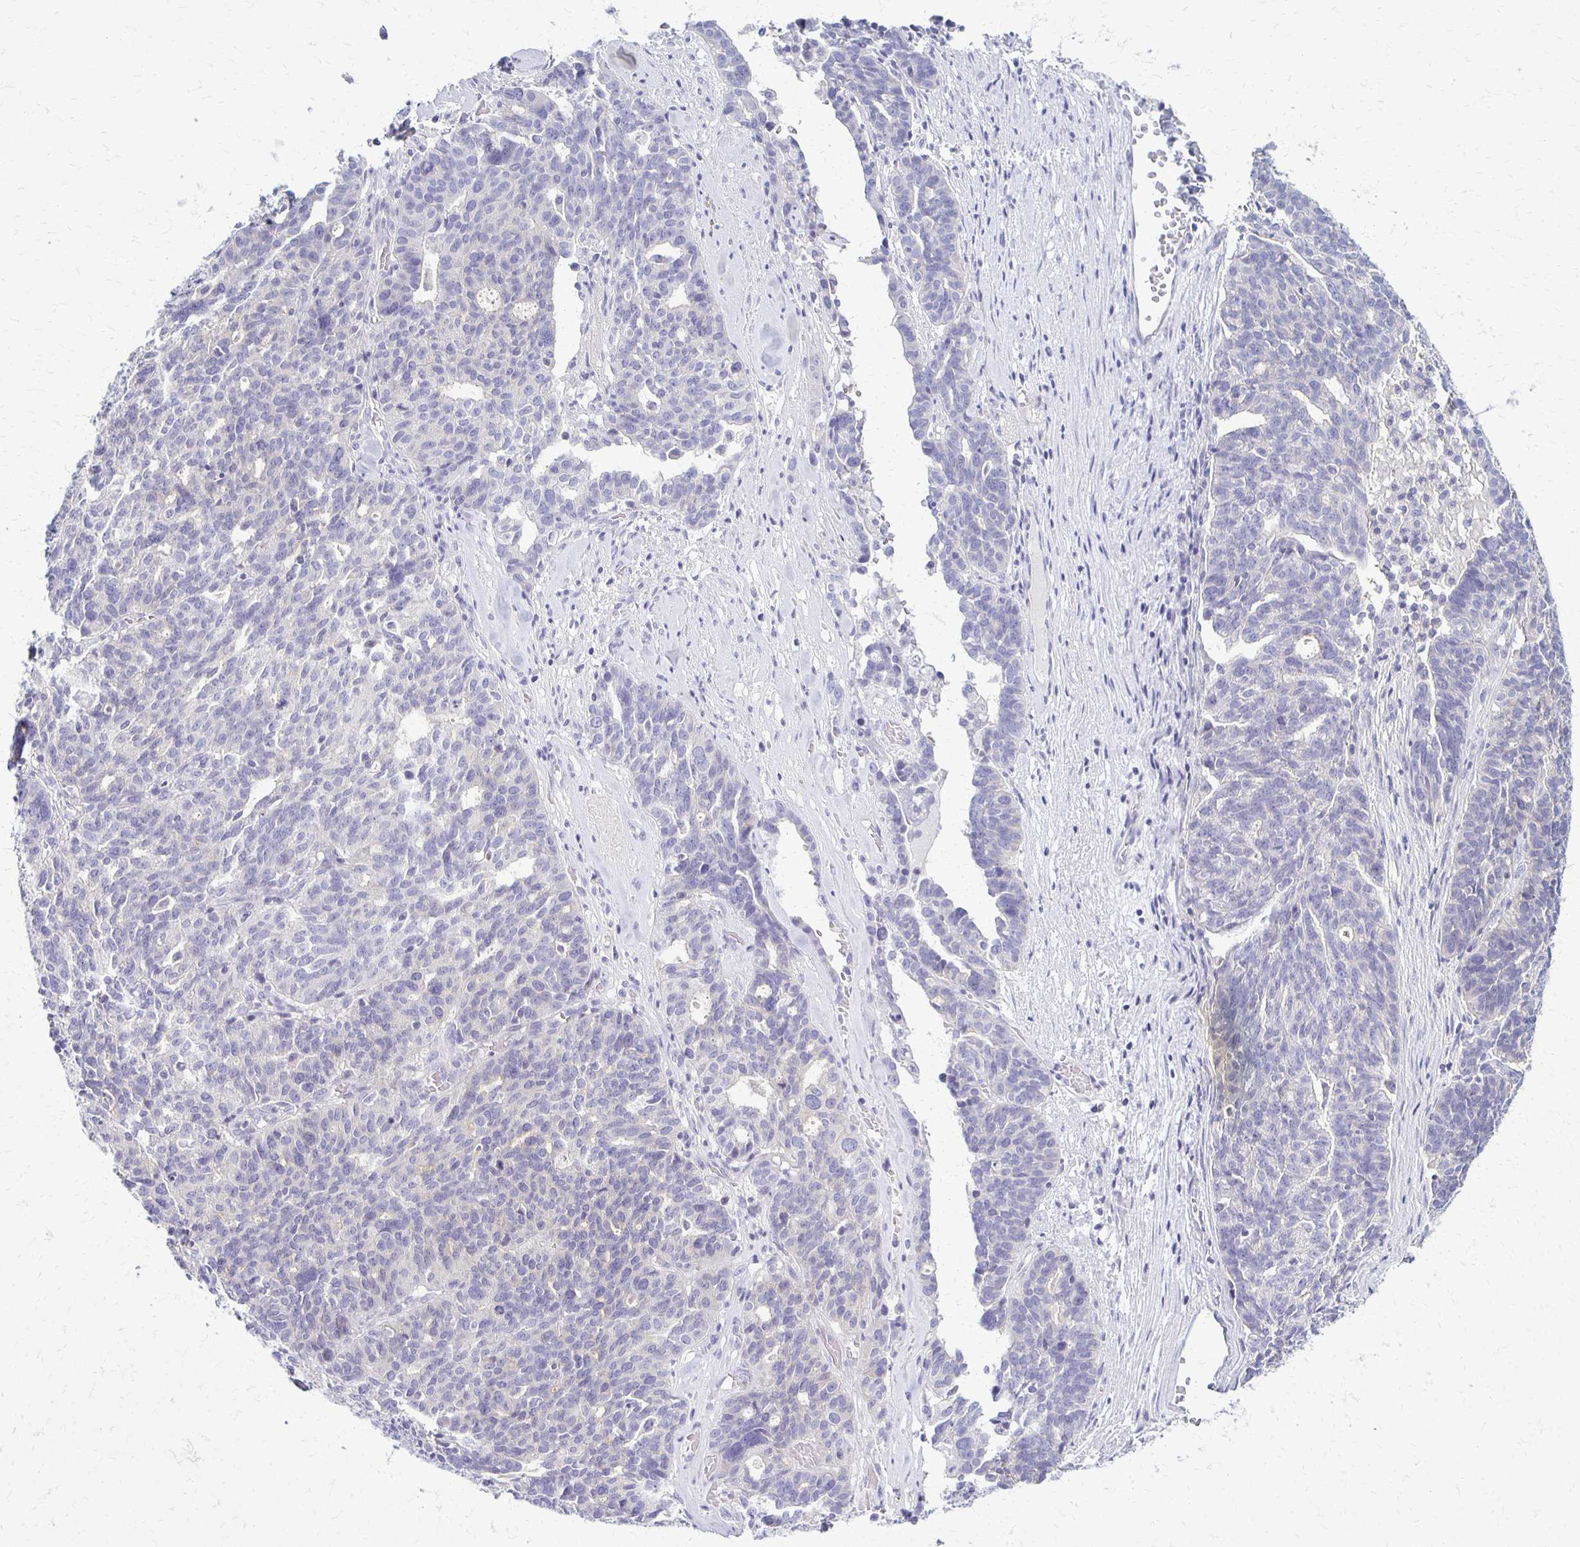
{"staining": {"intensity": "negative", "quantity": "none", "location": "none"}, "tissue": "ovarian cancer", "cell_type": "Tumor cells", "image_type": "cancer", "snomed": [{"axis": "morphology", "description": "Cystadenocarcinoma, serous, NOS"}, {"axis": "topography", "description": "Ovary"}], "caption": "A photomicrograph of ovarian cancer stained for a protein shows no brown staining in tumor cells.", "gene": "RHOC", "patient": {"sex": "female", "age": 59}}